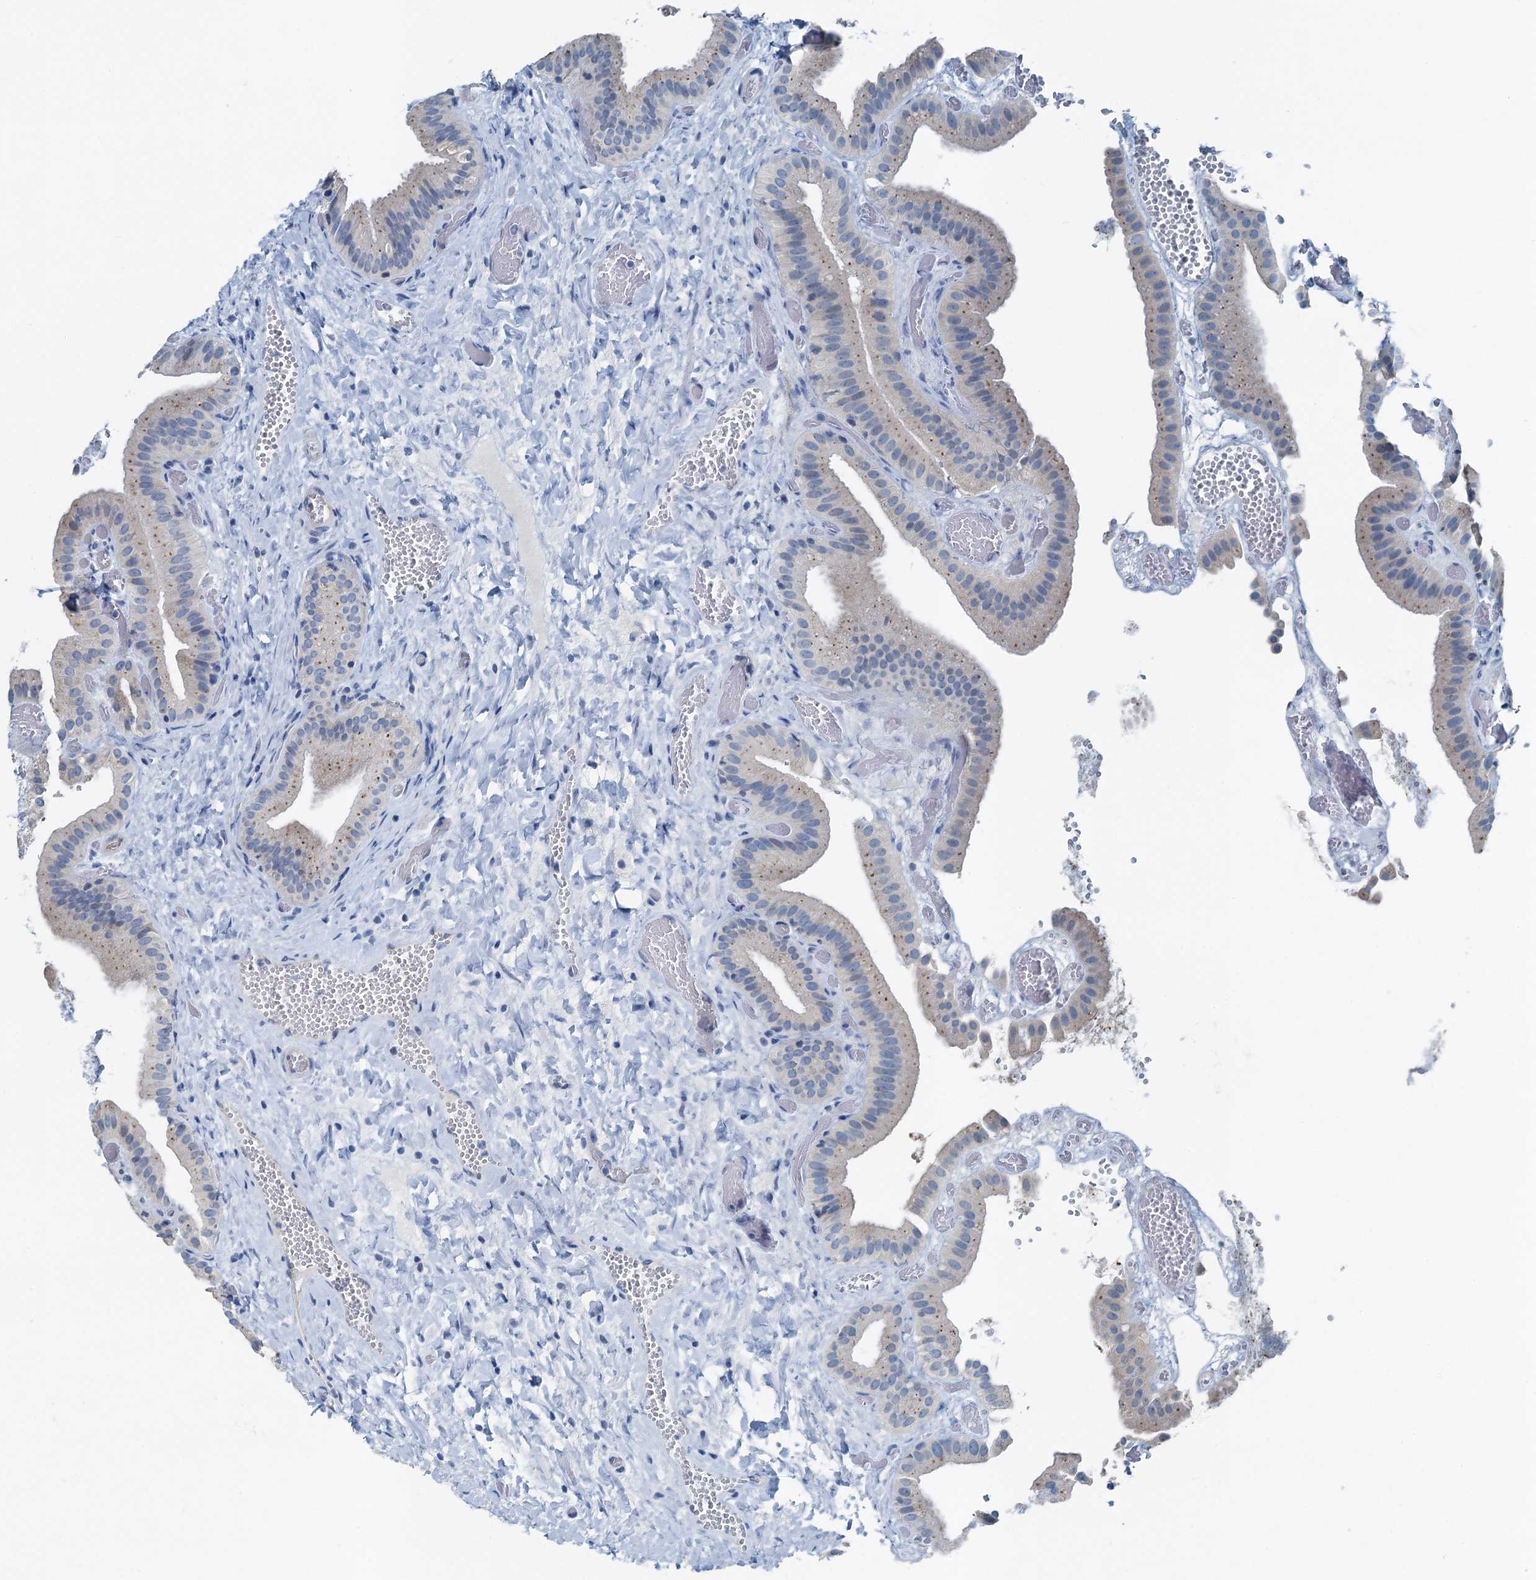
{"staining": {"intensity": "negative", "quantity": "none", "location": "none"}, "tissue": "gallbladder", "cell_type": "Glandular cells", "image_type": "normal", "snomed": [{"axis": "morphology", "description": "Normal tissue, NOS"}, {"axis": "topography", "description": "Gallbladder"}], "caption": "High magnification brightfield microscopy of normal gallbladder stained with DAB (brown) and counterstained with hematoxylin (blue): glandular cells show no significant expression.", "gene": "GFOD2", "patient": {"sex": "female", "age": 64}}